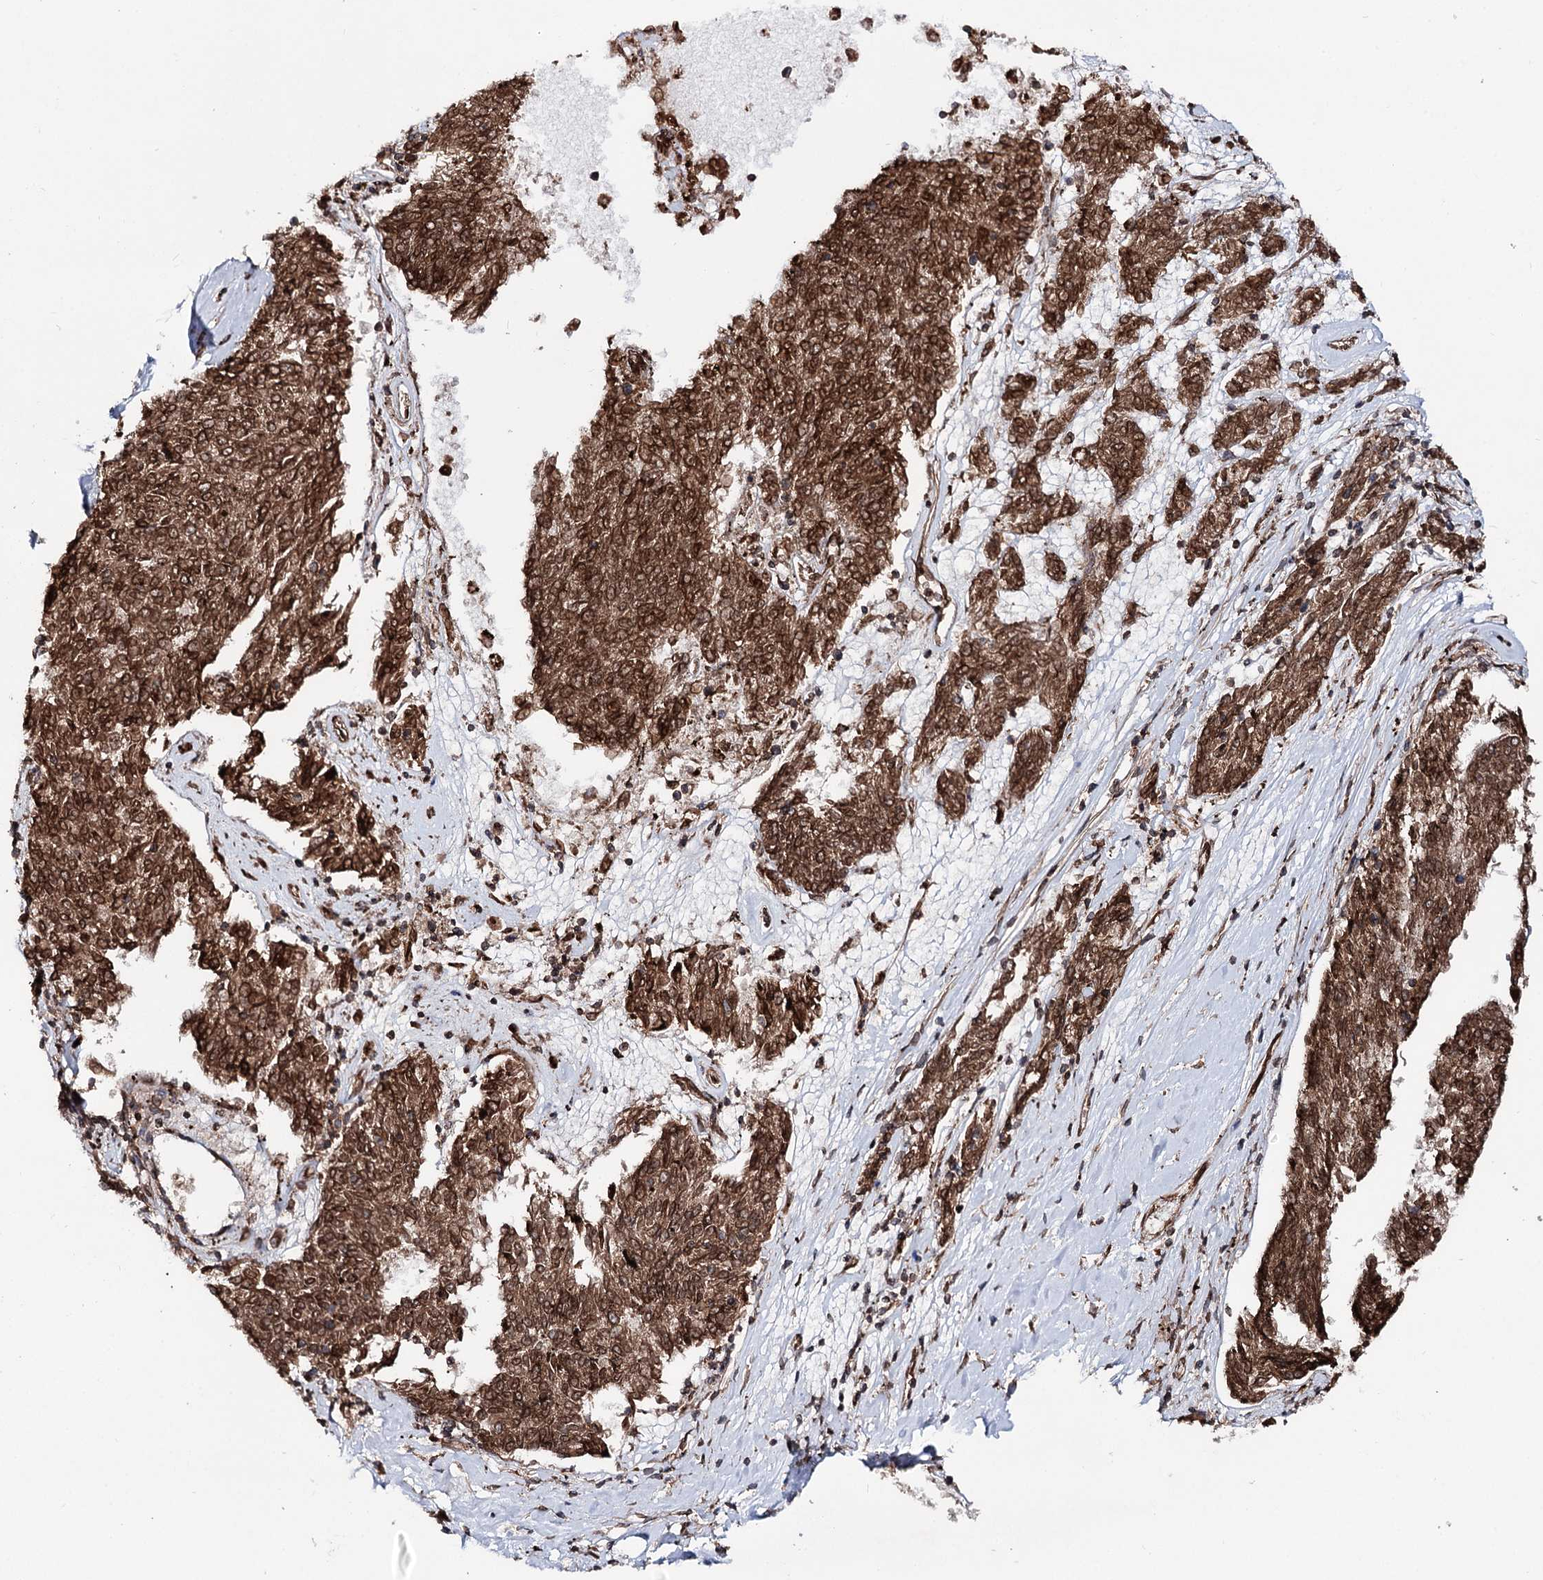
{"staining": {"intensity": "strong", "quantity": ">75%", "location": "cytoplasmic/membranous,nuclear"}, "tissue": "melanoma", "cell_type": "Tumor cells", "image_type": "cancer", "snomed": [{"axis": "morphology", "description": "Malignant melanoma, NOS"}, {"axis": "topography", "description": "Skin"}], "caption": "A photomicrograph showing strong cytoplasmic/membranous and nuclear positivity in approximately >75% of tumor cells in melanoma, as visualized by brown immunohistochemical staining.", "gene": "FGFR1OP2", "patient": {"sex": "female", "age": 72}}